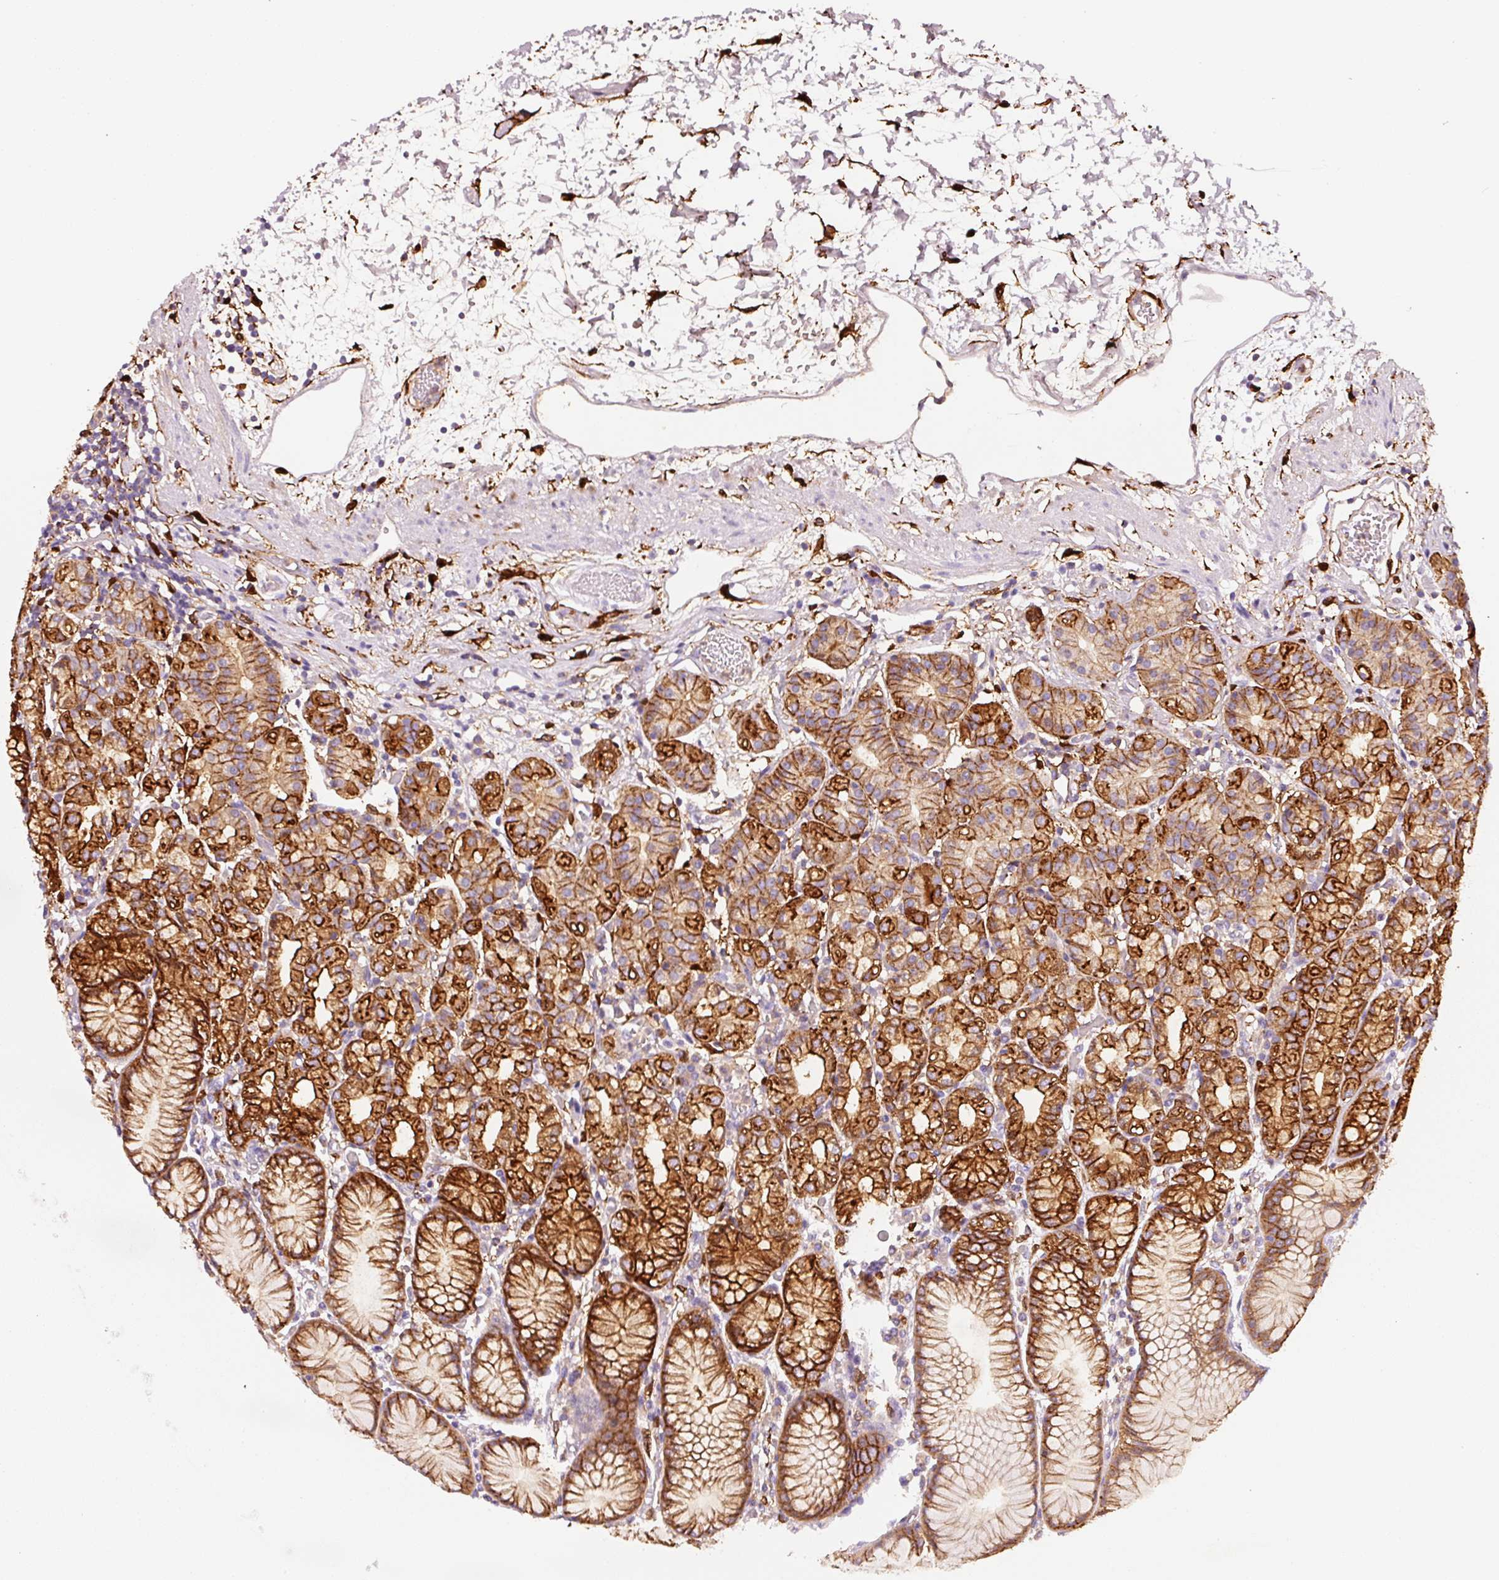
{"staining": {"intensity": "strong", "quantity": ">75%", "location": "cytoplasmic/membranous"}, "tissue": "stomach", "cell_type": "Glandular cells", "image_type": "normal", "snomed": [{"axis": "morphology", "description": "Normal tissue, NOS"}, {"axis": "topography", "description": "Stomach"}], "caption": "Approximately >75% of glandular cells in benign stomach display strong cytoplasmic/membranous protein positivity as visualized by brown immunohistochemical staining.", "gene": "IQGAP2", "patient": {"sex": "female", "age": 57}}